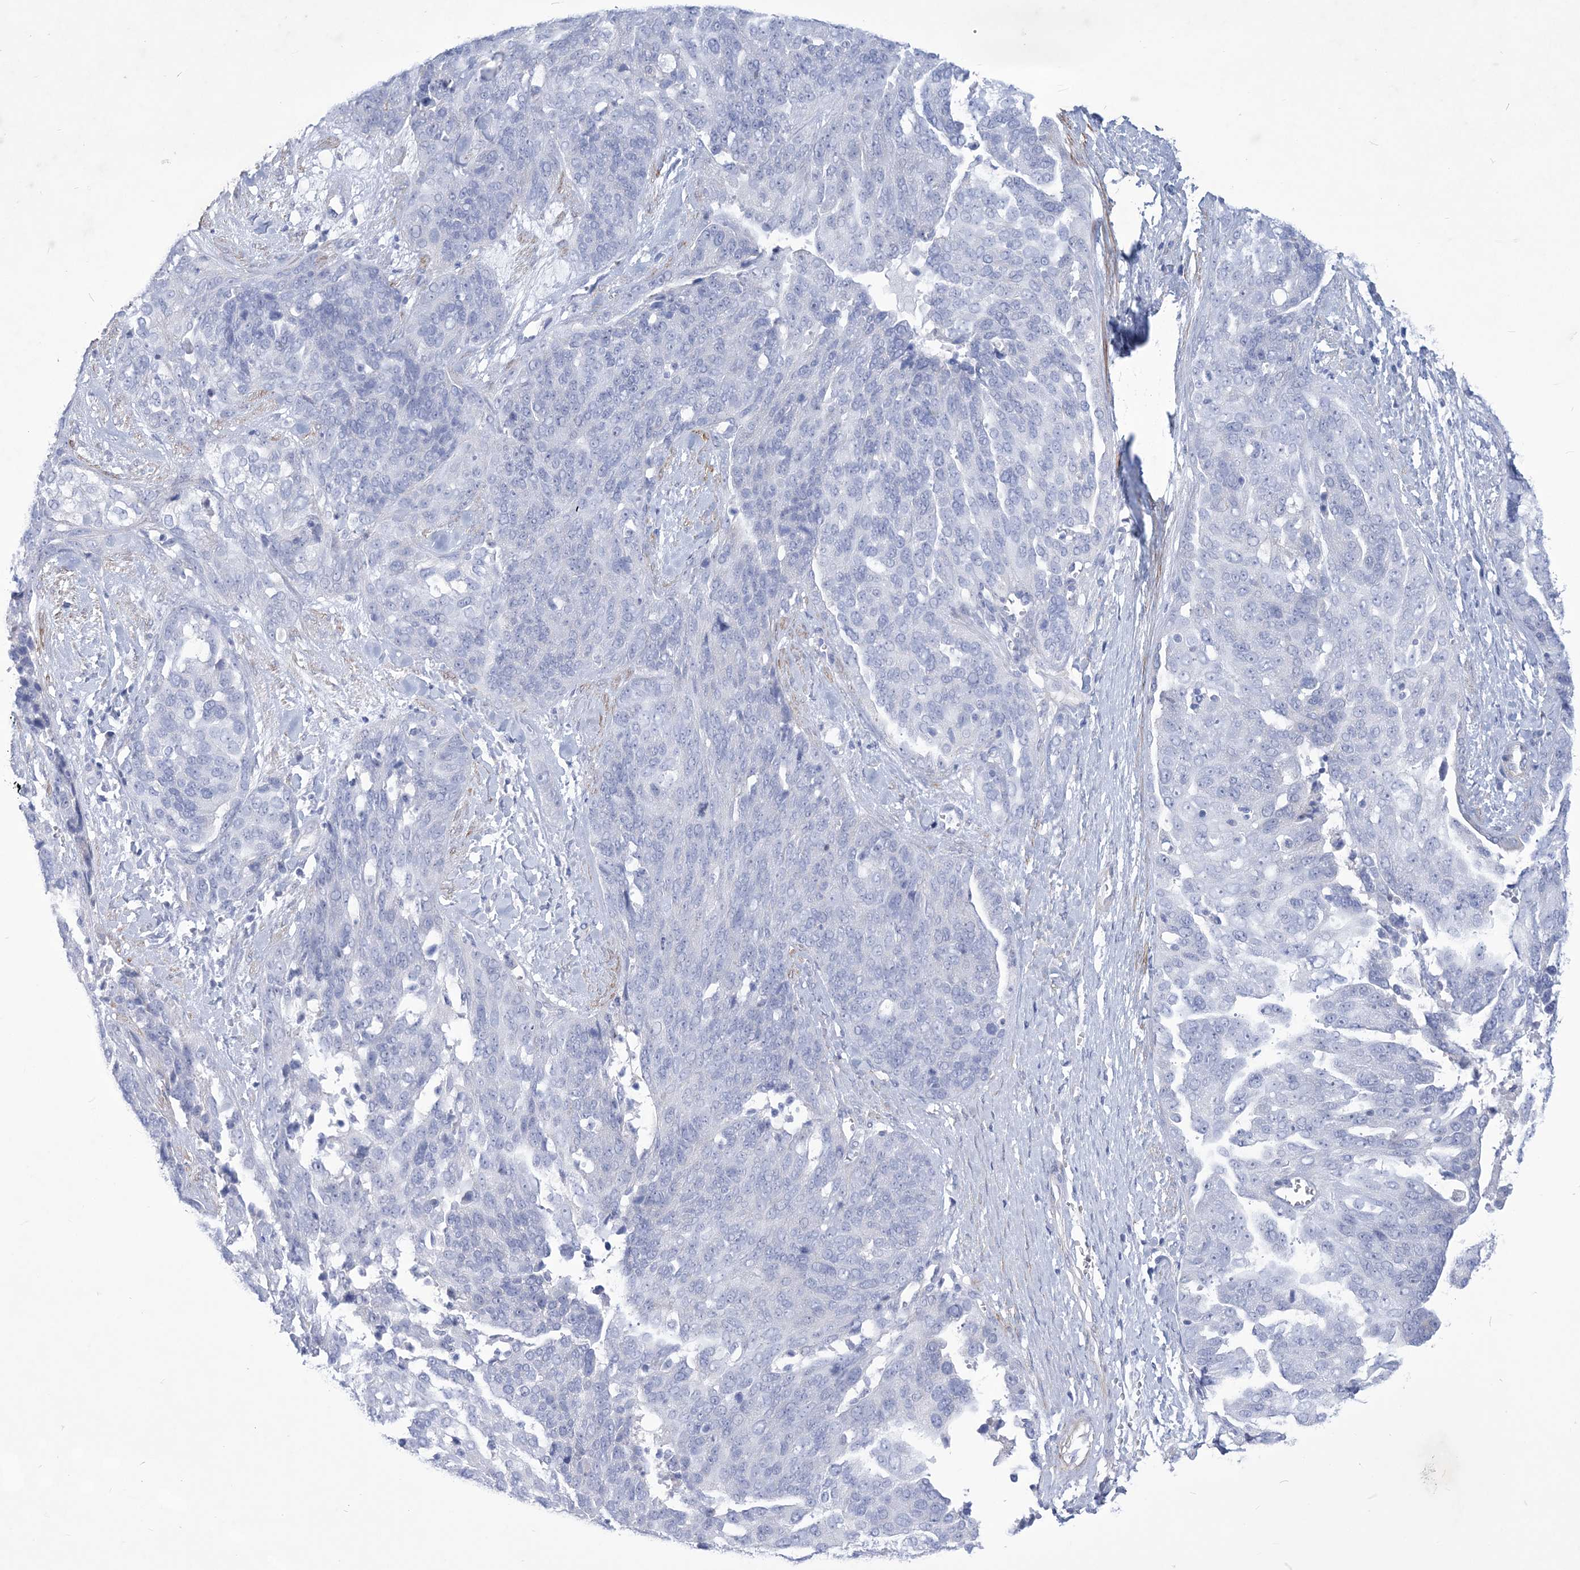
{"staining": {"intensity": "negative", "quantity": "none", "location": "none"}, "tissue": "ovarian cancer", "cell_type": "Tumor cells", "image_type": "cancer", "snomed": [{"axis": "morphology", "description": "Cystadenocarcinoma, serous, NOS"}, {"axis": "topography", "description": "Ovary"}], "caption": "This image is of serous cystadenocarcinoma (ovarian) stained with immunohistochemistry (IHC) to label a protein in brown with the nuclei are counter-stained blue. There is no expression in tumor cells.", "gene": "WDR74", "patient": {"sex": "female", "age": 44}}